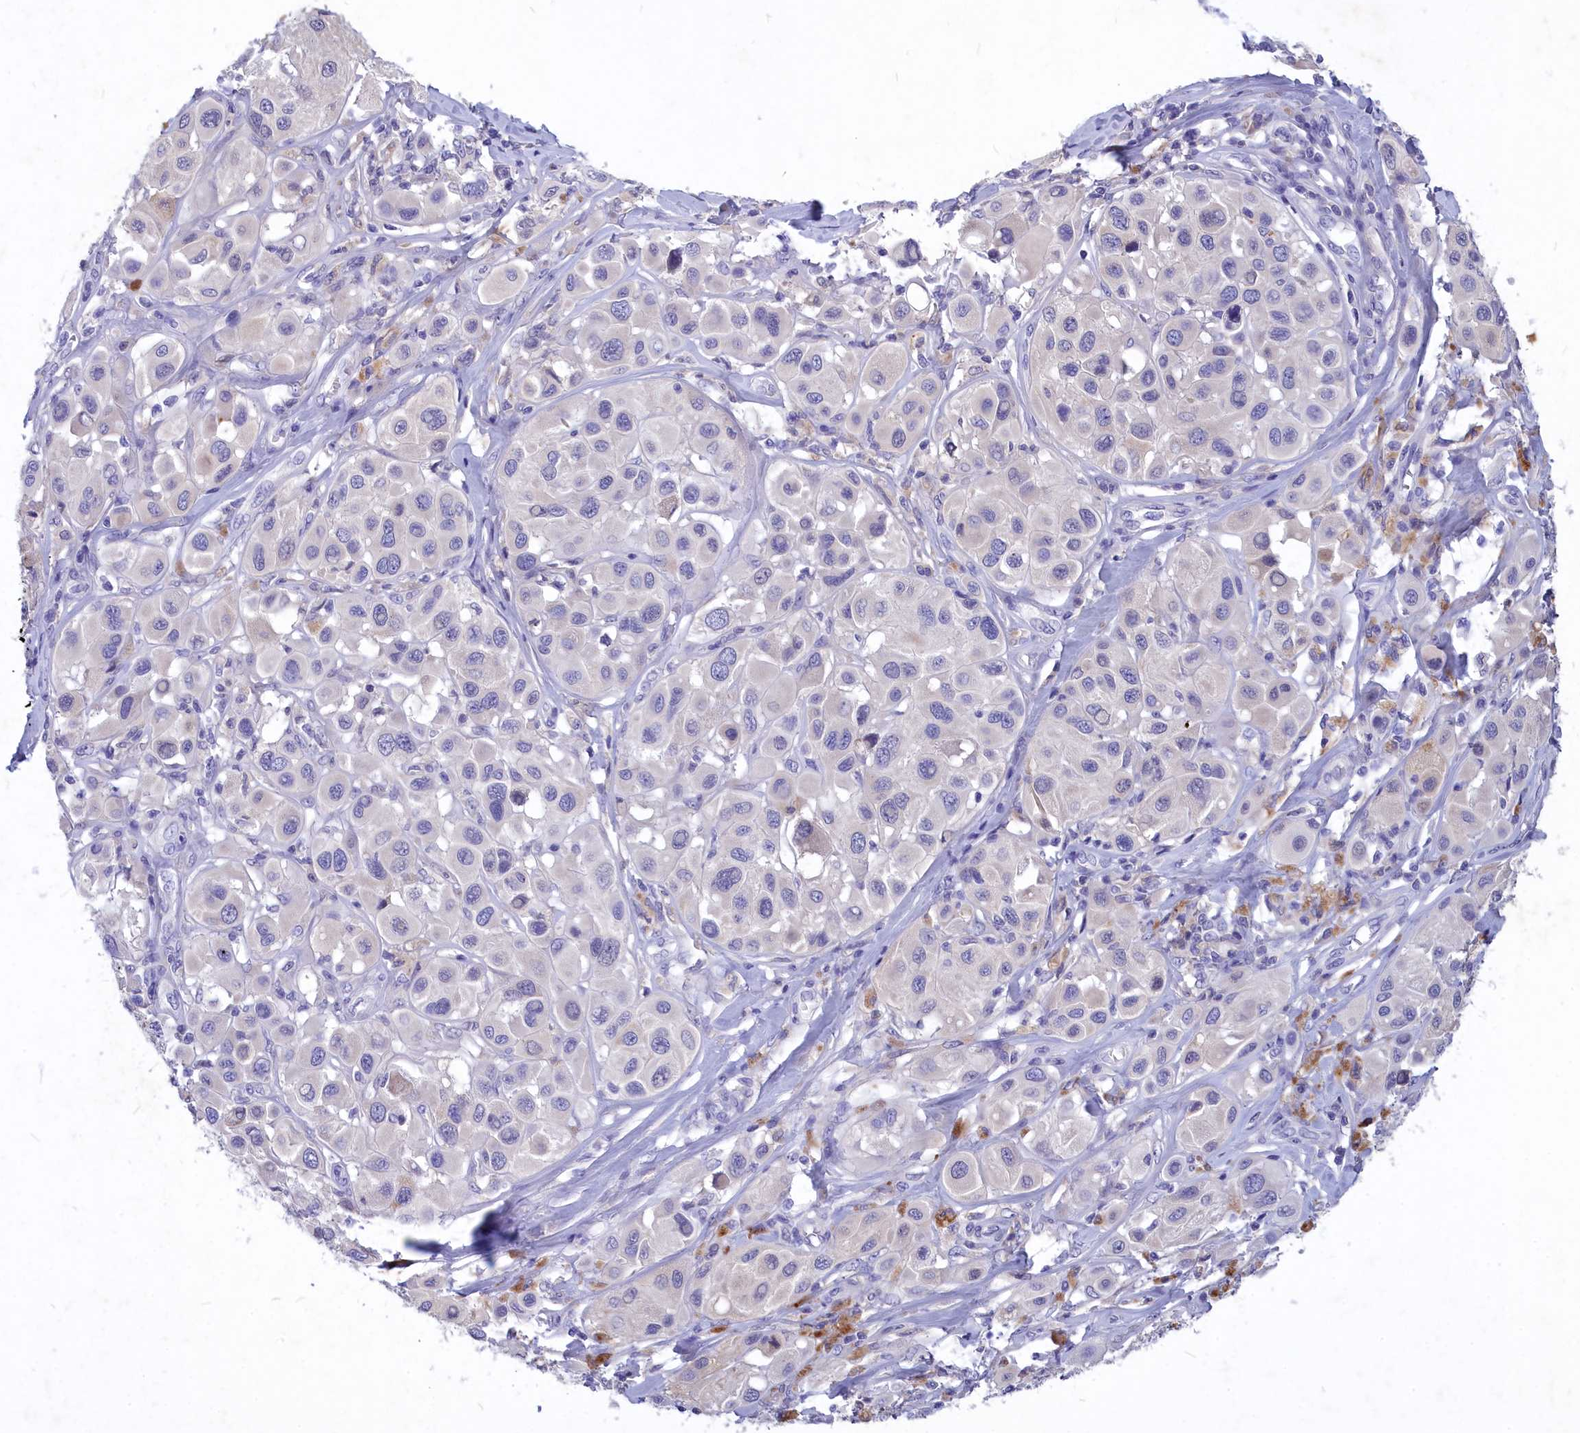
{"staining": {"intensity": "negative", "quantity": "none", "location": "none"}, "tissue": "melanoma", "cell_type": "Tumor cells", "image_type": "cancer", "snomed": [{"axis": "morphology", "description": "Malignant melanoma, Metastatic site"}, {"axis": "topography", "description": "Skin"}], "caption": "The IHC histopathology image has no significant staining in tumor cells of malignant melanoma (metastatic site) tissue.", "gene": "DEFB119", "patient": {"sex": "male", "age": 41}}